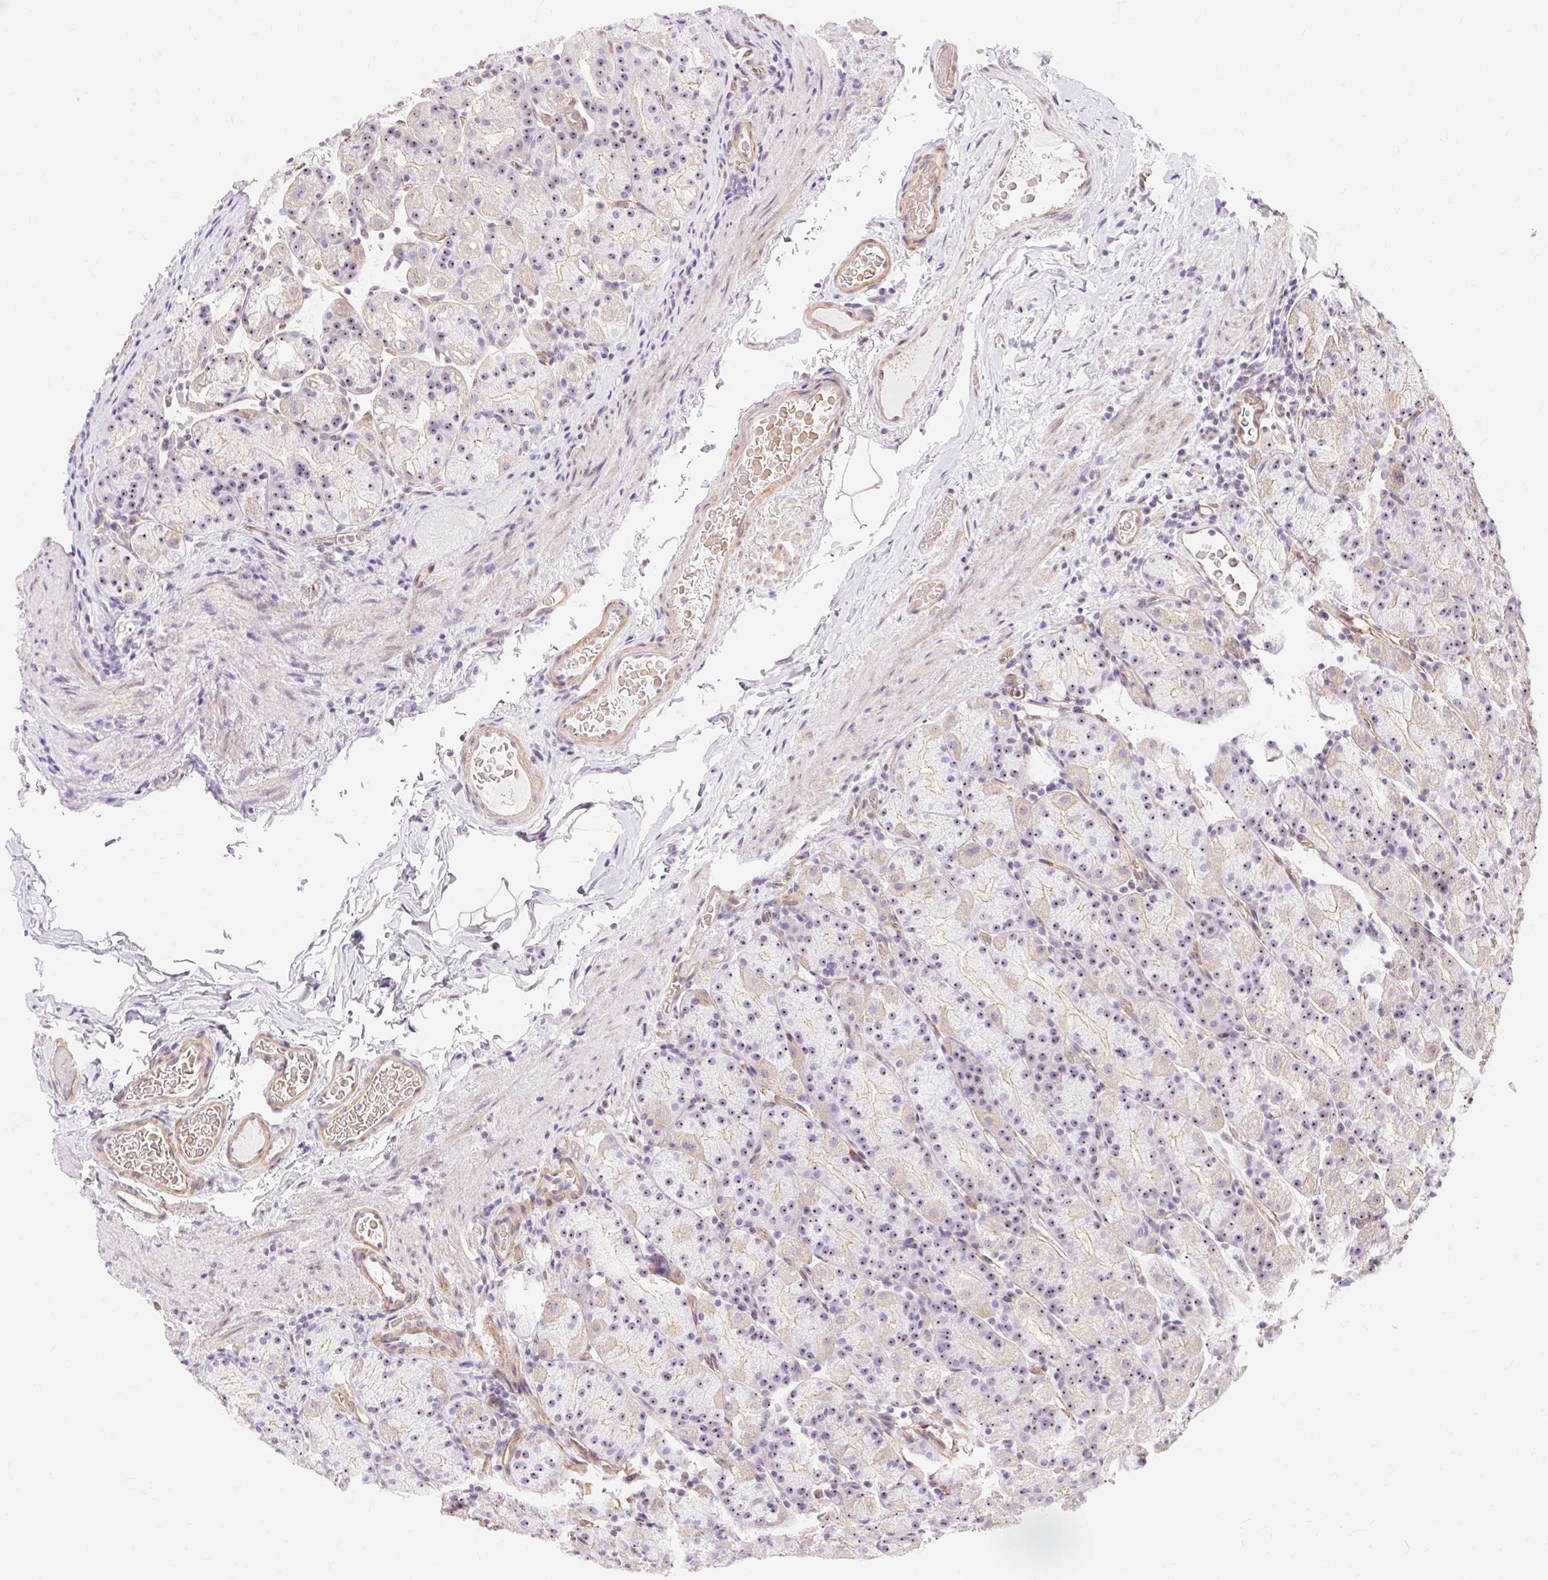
{"staining": {"intensity": "moderate", "quantity": "25%-75%", "location": "nuclear"}, "tissue": "stomach", "cell_type": "Glandular cells", "image_type": "normal", "snomed": [{"axis": "morphology", "description": "Normal tissue, NOS"}, {"axis": "topography", "description": "Stomach, upper"}, {"axis": "topography", "description": "Stomach"}], "caption": "The histopathology image displays staining of unremarkable stomach, revealing moderate nuclear protein expression (brown color) within glandular cells.", "gene": "OBP2A", "patient": {"sex": "male", "age": 68}}